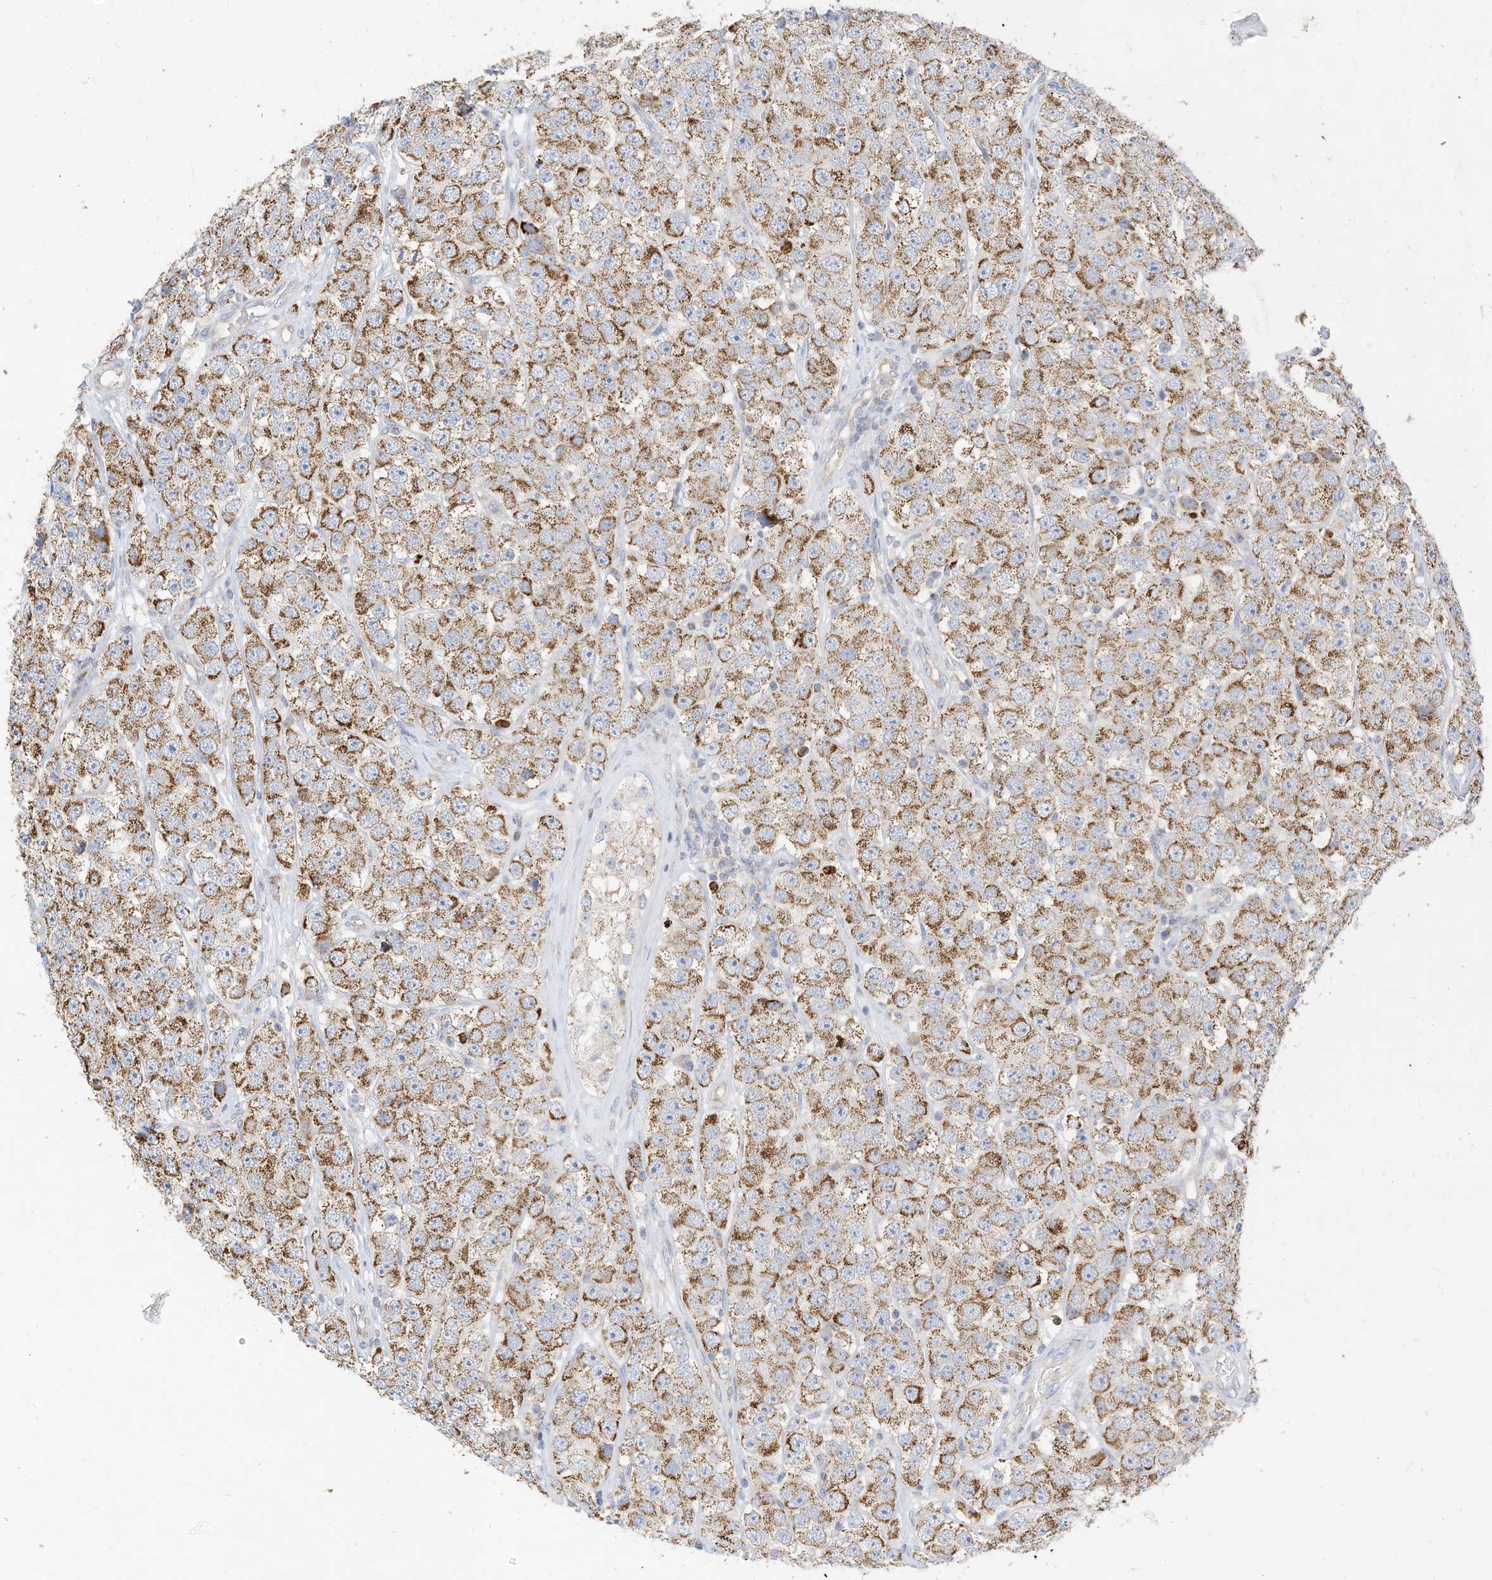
{"staining": {"intensity": "moderate", "quantity": ">75%", "location": "cytoplasmic/membranous"}, "tissue": "testis cancer", "cell_type": "Tumor cells", "image_type": "cancer", "snomed": [{"axis": "morphology", "description": "Seminoma, NOS"}, {"axis": "topography", "description": "Testis"}], "caption": "Brown immunohistochemical staining in human testis seminoma reveals moderate cytoplasmic/membranous expression in approximately >75% of tumor cells. (brown staining indicates protein expression, while blue staining denotes nuclei).", "gene": "RHOH", "patient": {"sex": "male", "age": 28}}